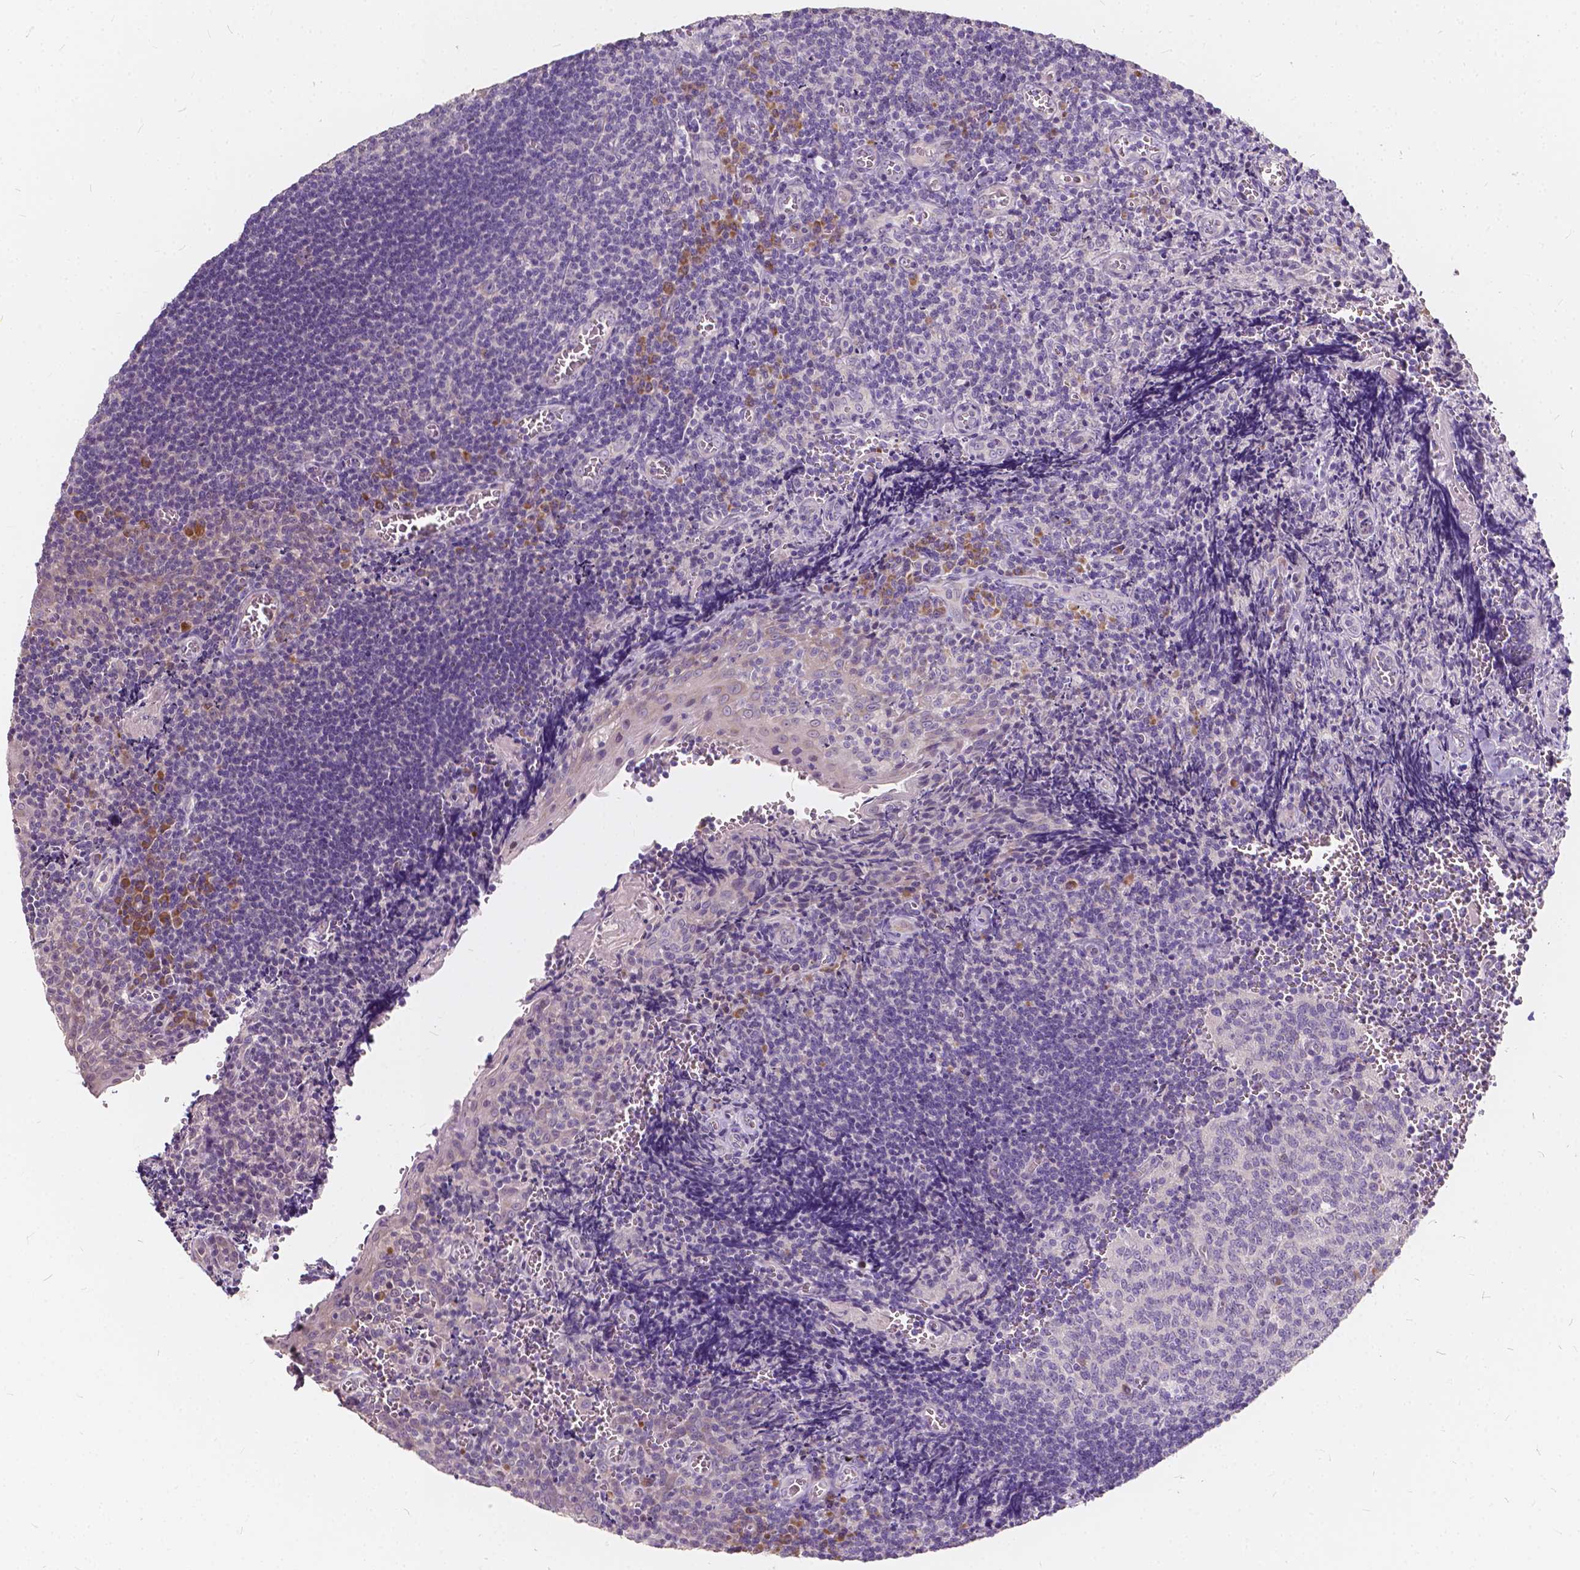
{"staining": {"intensity": "negative", "quantity": "none", "location": "none"}, "tissue": "tonsil", "cell_type": "Germinal center cells", "image_type": "normal", "snomed": [{"axis": "morphology", "description": "Normal tissue, NOS"}, {"axis": "morphology", "description": "Inflammation, NOS"}, {"axis": "topography", "description": "Tonsil"}], "caption": "Immunohistochemical staining of unremarkable tonsil demonstrates no significant expression in germinal center cells.", "gene": "SLC7A8", "patient": {"sex": "female", "age": 31}}